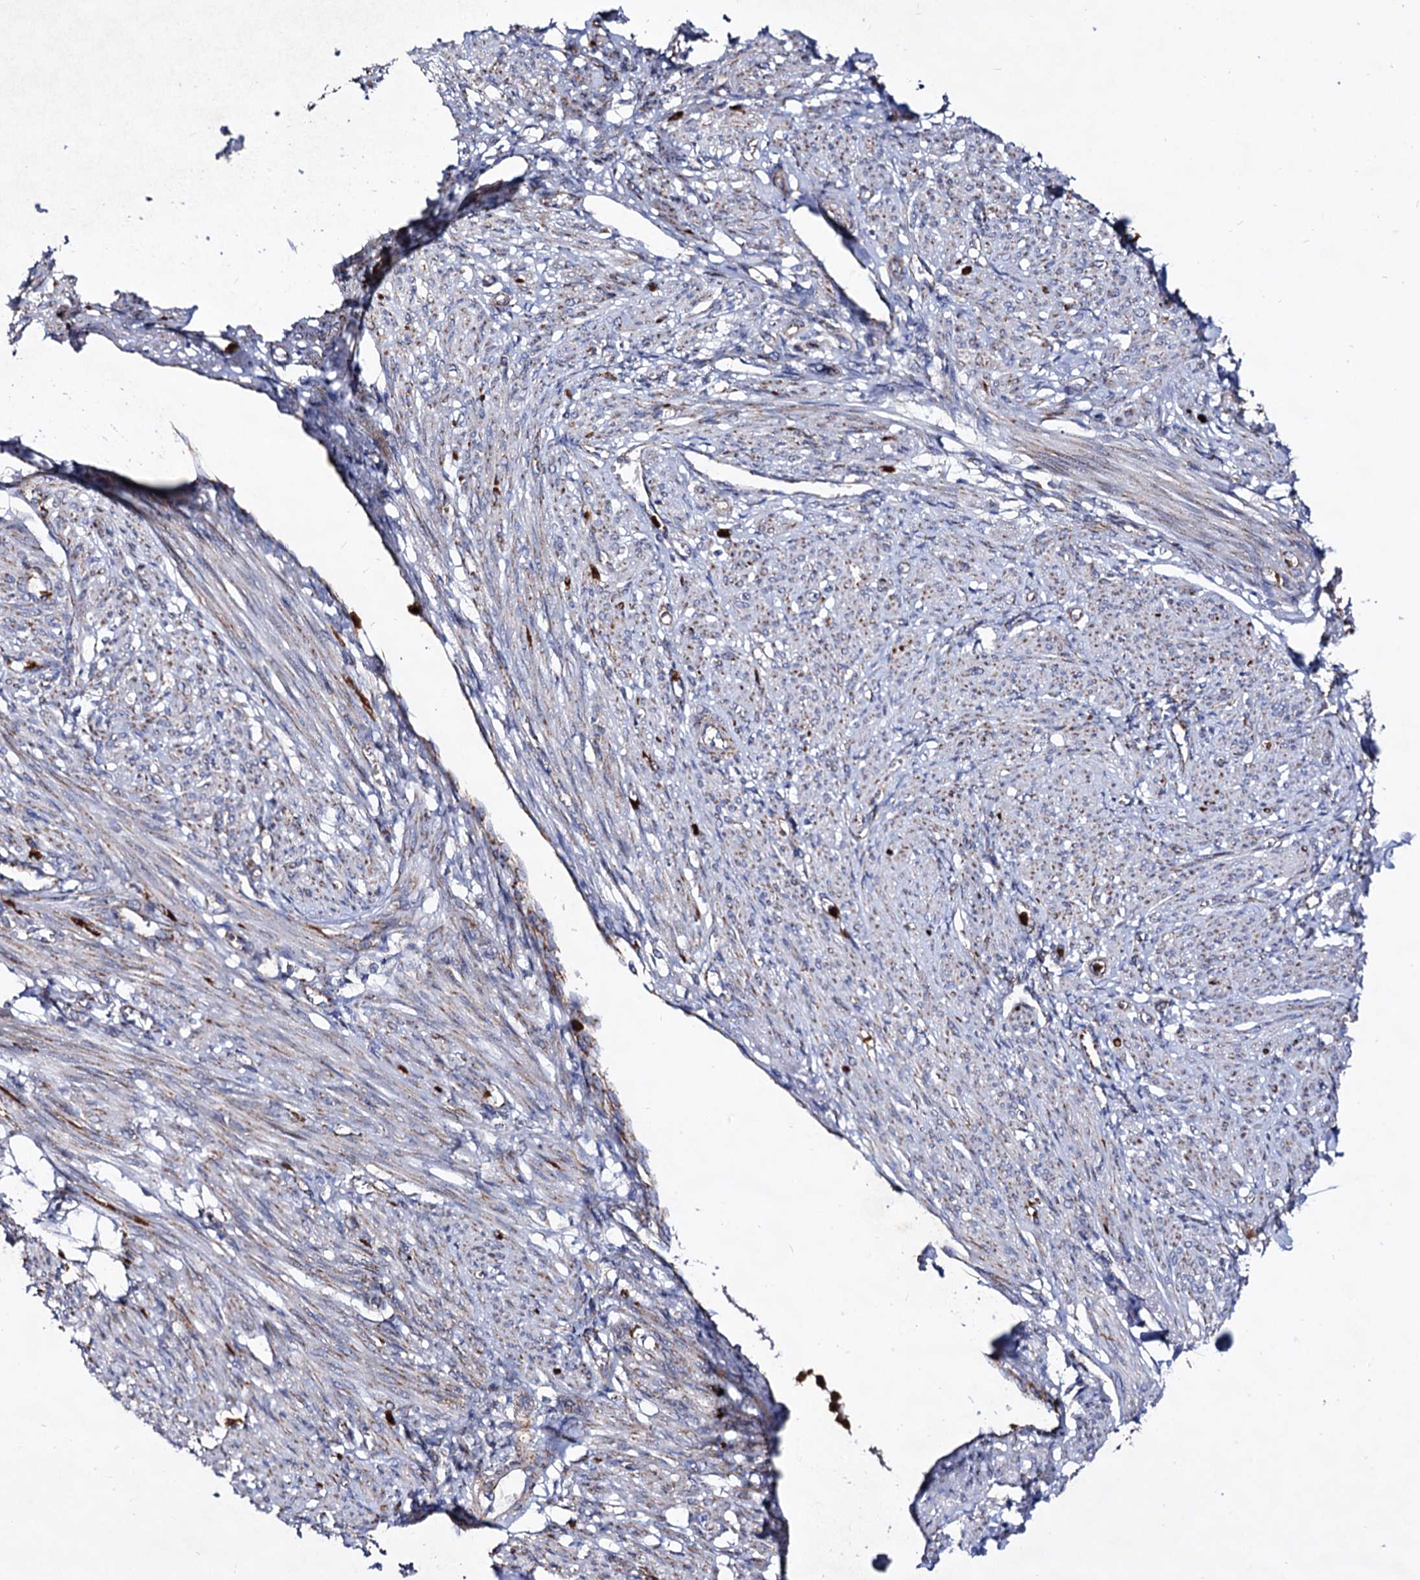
{"staining": {"intensity": "weak", "quantity": "<25%", "location": "cytoplasmic/membranous"}, "tissue": "smooth muscle", "cell_type": "Smooth muscle cells", "image_type": "normal", "snomed": [{"axis": "morphology", "description": "Normal tissue, NOS"}, {"axis": "topography", "description": "Smooth muscle"}], "caption": "Immunohistochemistry (IHC) photomicrograph of benign smooth muscle: smooth muscle stained with DAB (3,3'-diaminobenzidine) reveals no significant protein expression in smooth muscle cells.", "gene": "ACAD9", "patient": {"sex": "female", "age": 39}}